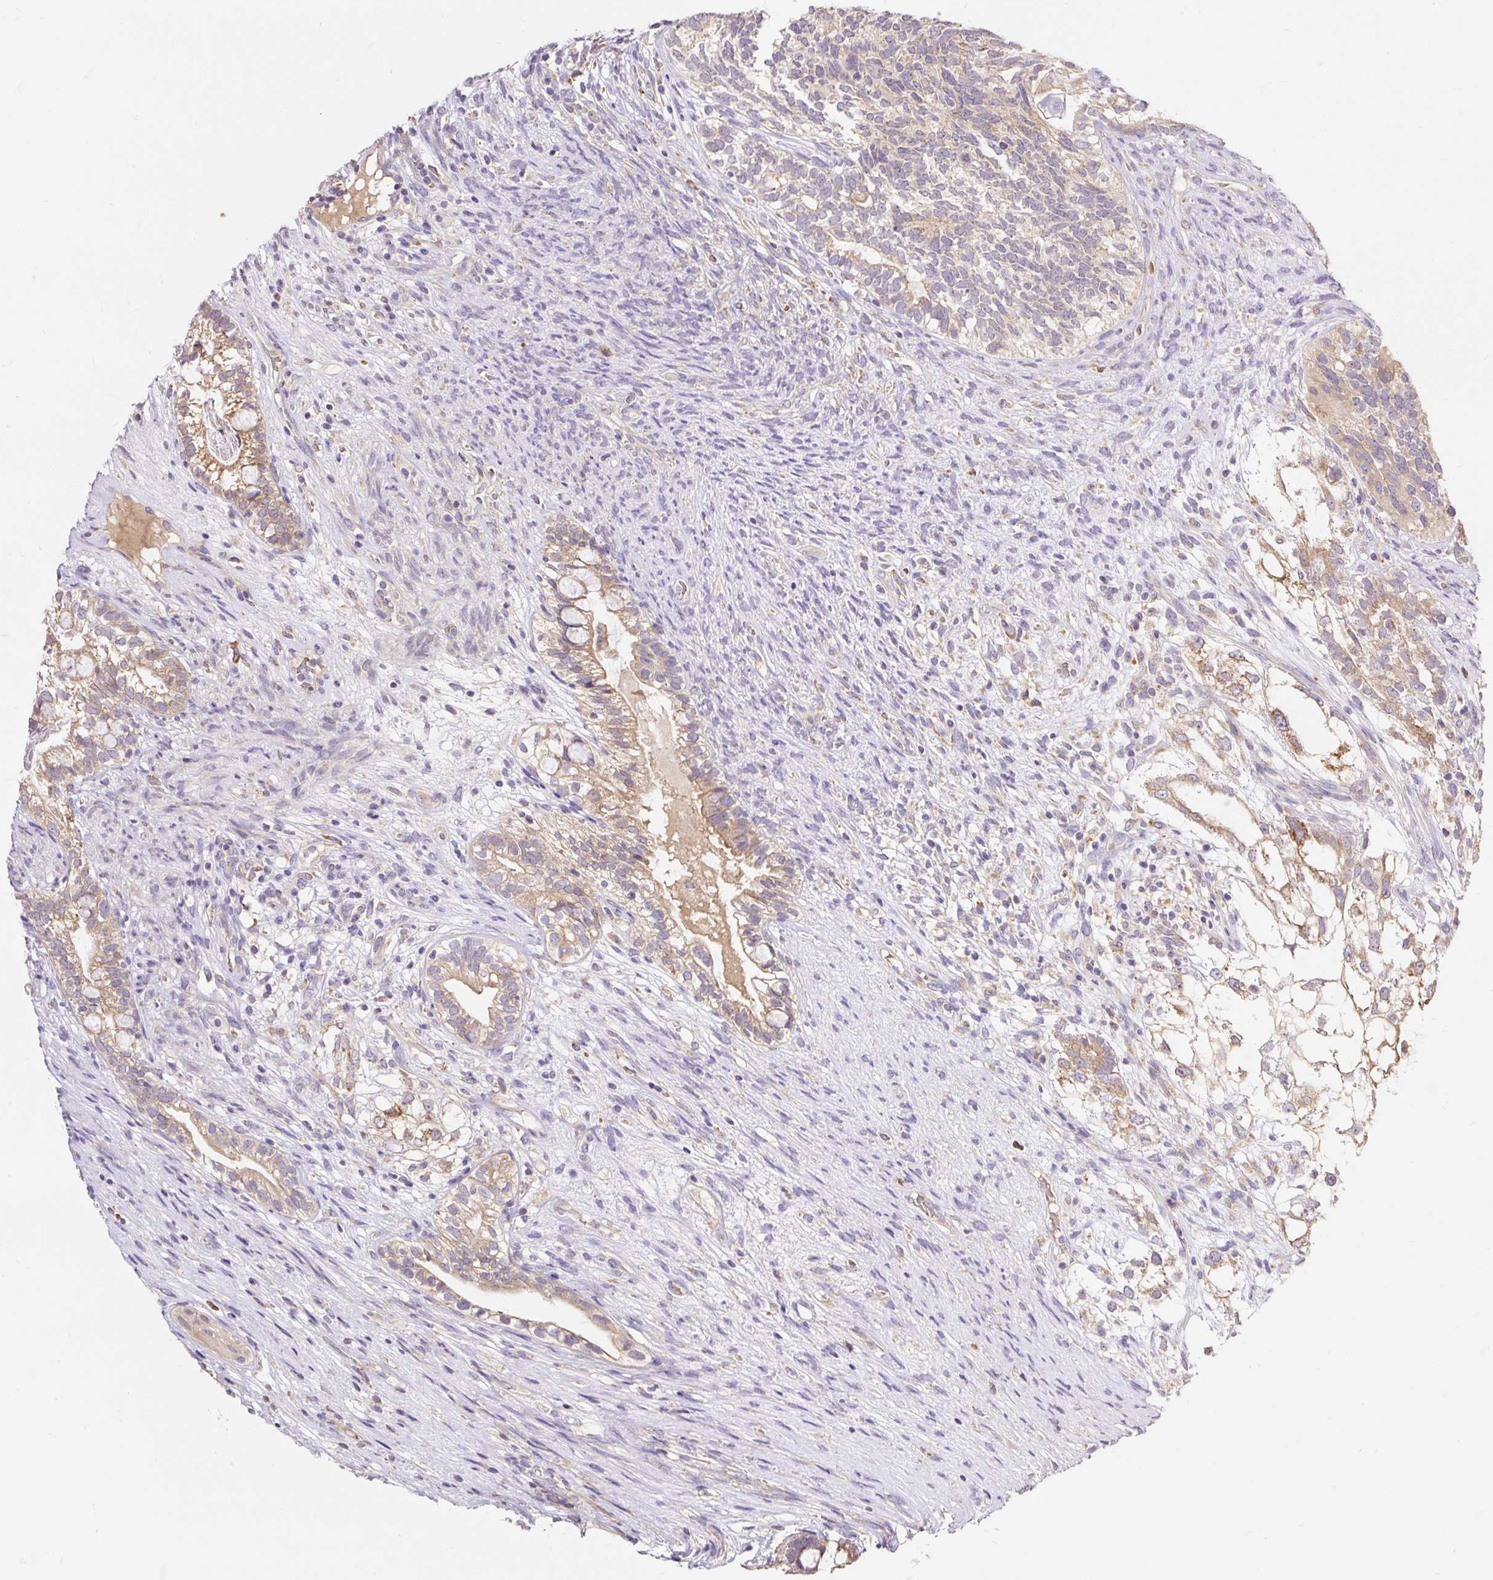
{"staining": {"intensity": "weak", "quantity": ">75%", "location": "cytoplasmic/membranous"}, "tissue": "testis cancer", "cell_type": "Tumor cells", "image_type": "cancer", "snomed": [{"axis": "morphology", "description": "Seminoma, NOS"}, {"axis": "morphology", "description": "Carcinoma, Embryonal, NOS"}, {"axis": "topography", "description": "Testis"}], "caption": "Protein staining exhibits weak cytoplasmic/membranous positivity in about >75% of tumor cells in testis cancer (seminoma). The staining is performed using DAB brown chromogen to label protein expression. The nuclei are counter-stained blue using hematoxylin.", "gene": "SEC63", "patient": {"sex": "male", "age": 41}}